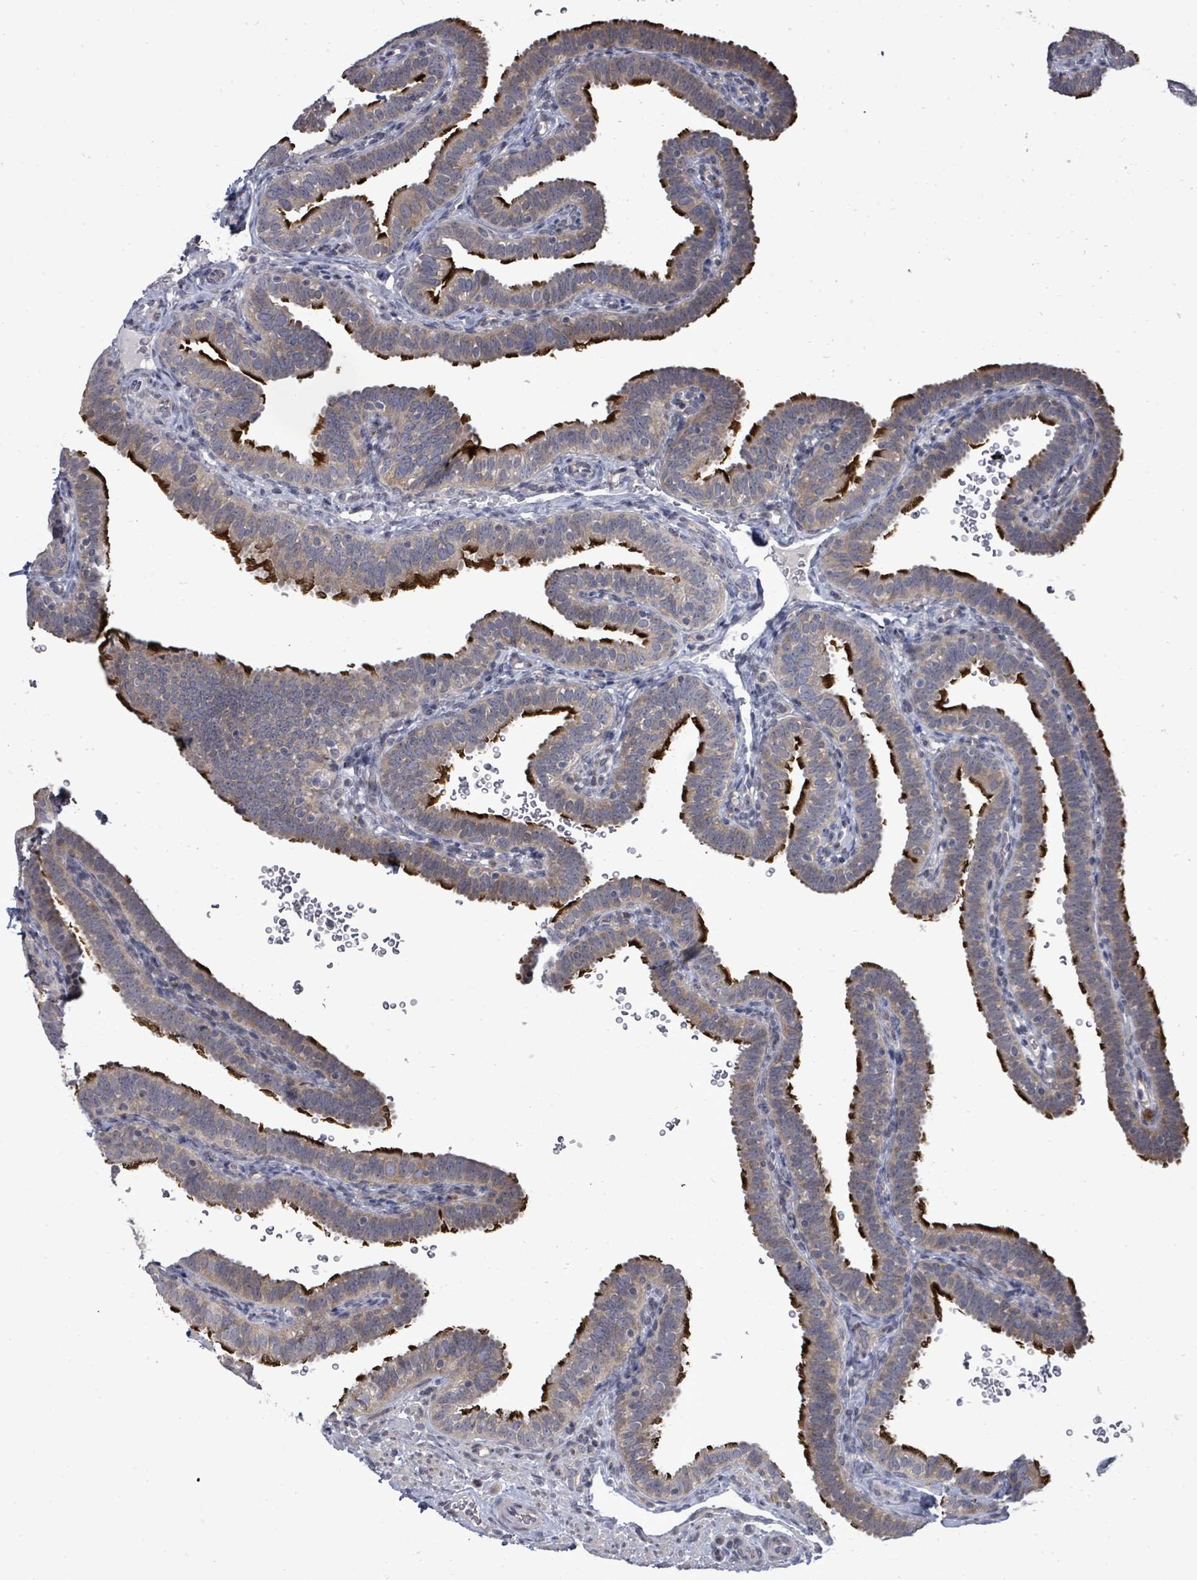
{"staining": {"intensity": "strong", "quantity": "25%-75%", "location": "cytoplasmic/membranous"}, "tissue": "fallopian tube", "cell_type": "Glandular cells", "image_type": "normal", "snomed": [{"axis": "morphology", "description": "Normal tissue, NOS"}, {"axis": "topography", "description": "Fallopian tube"}], "caption": "A micrograph showing strong cytoplasmic/membranous staining in approximately 25%-75% of glandular cells in normal fallopian tube, as visualized by brown immunohistochemical staining.", "gene": "POMGNT2", "patient": {"sex": "female", "age": 41}}